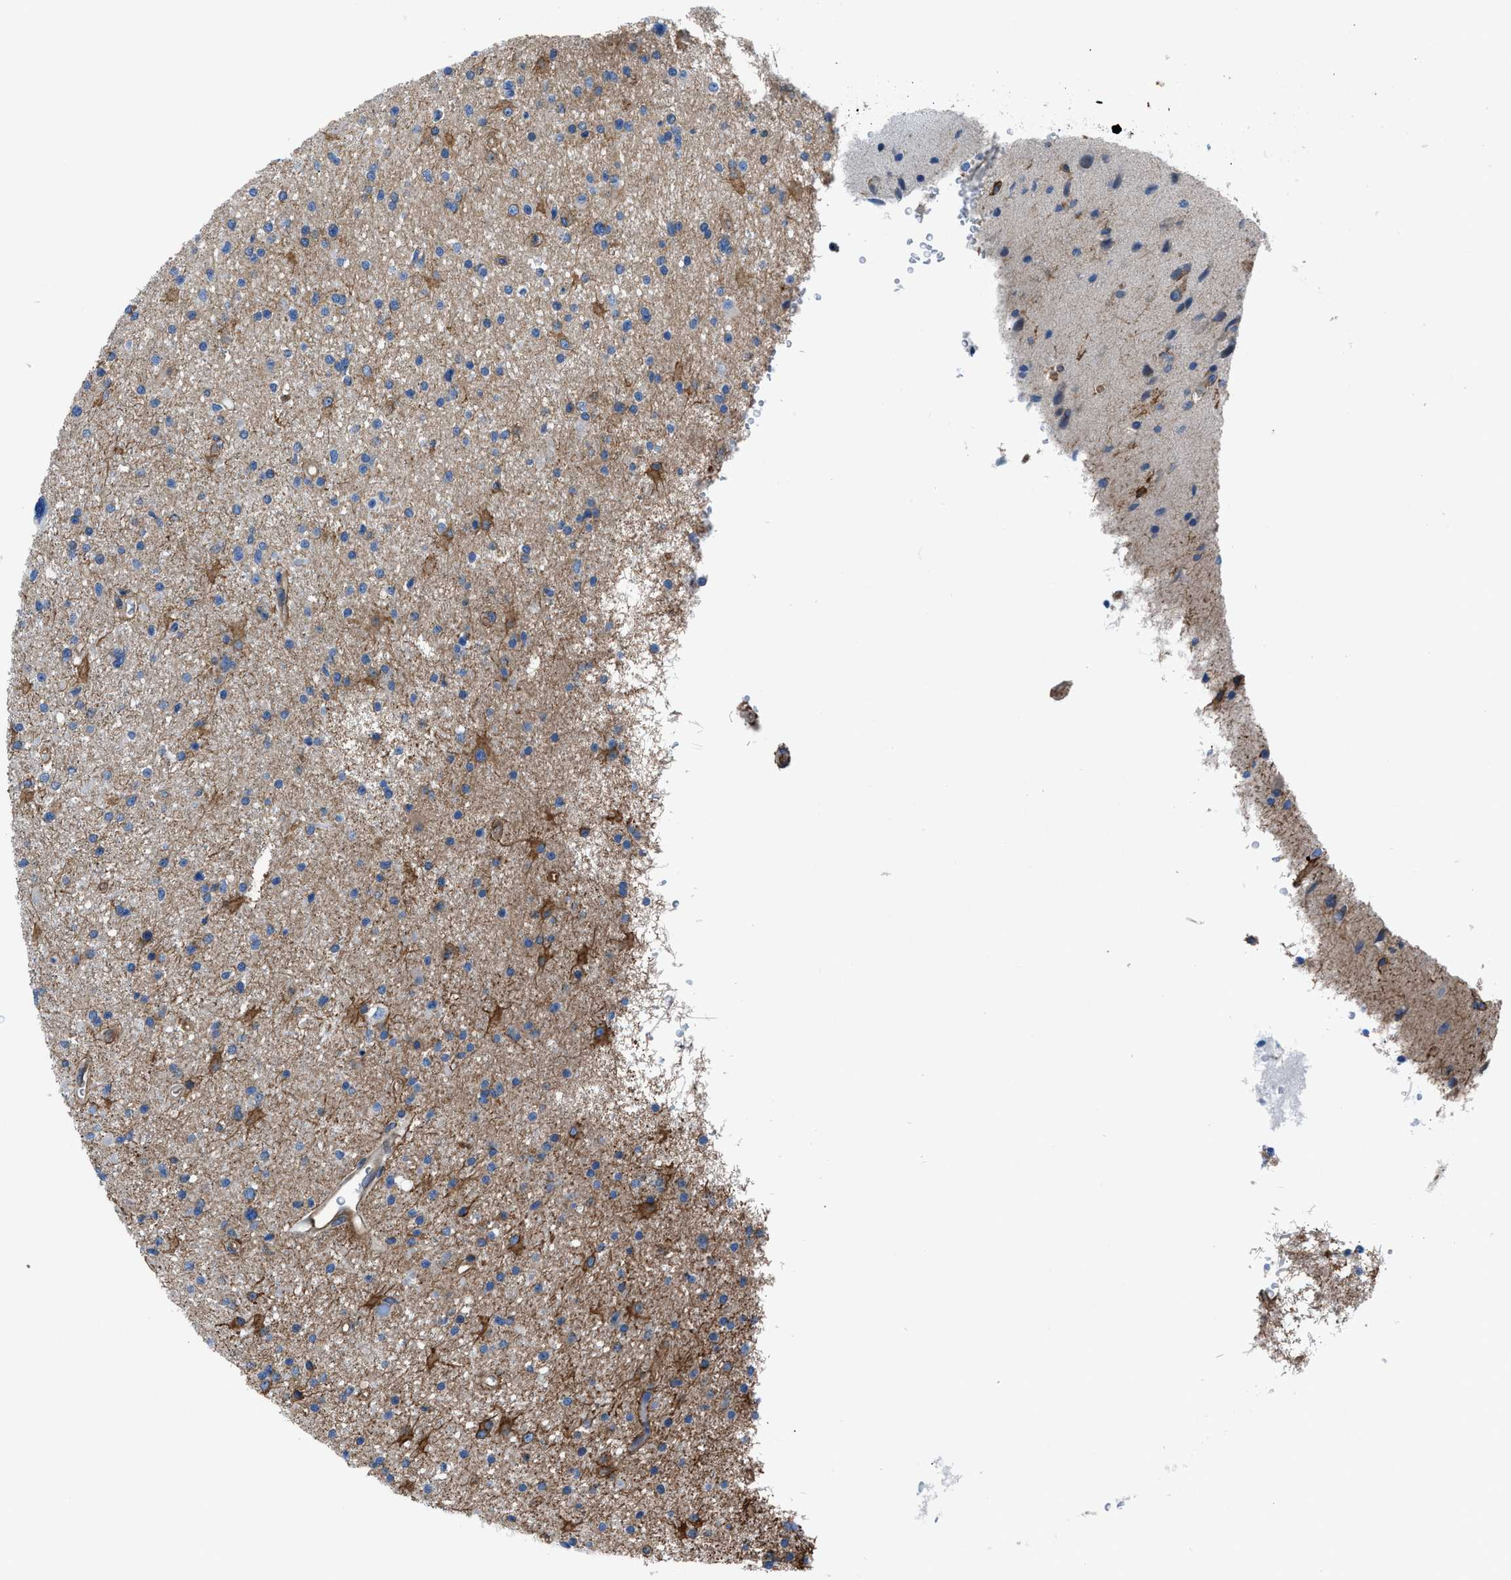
{"staining": {"intensity": "moderate", "quantity": "25%-75%", "location": "cytoplasmic/membranous"}, "tissue": "glioma", "cell_type": "Tumor cells", "image_type": "cancer", "snomed": [{"axis": "morphology", "description": "Glioma, malignant, High grade"}, {"axis": "topography", "description": "Brain"}], "caption": "IHC of high-grade glioma (malignant) reveals medium levels of moderate cytoplasmic/membranous expression in about 25%-75% of tumor cells.", "gene": "DMAC1", "patient": {"sex": "male", "age": 33}}